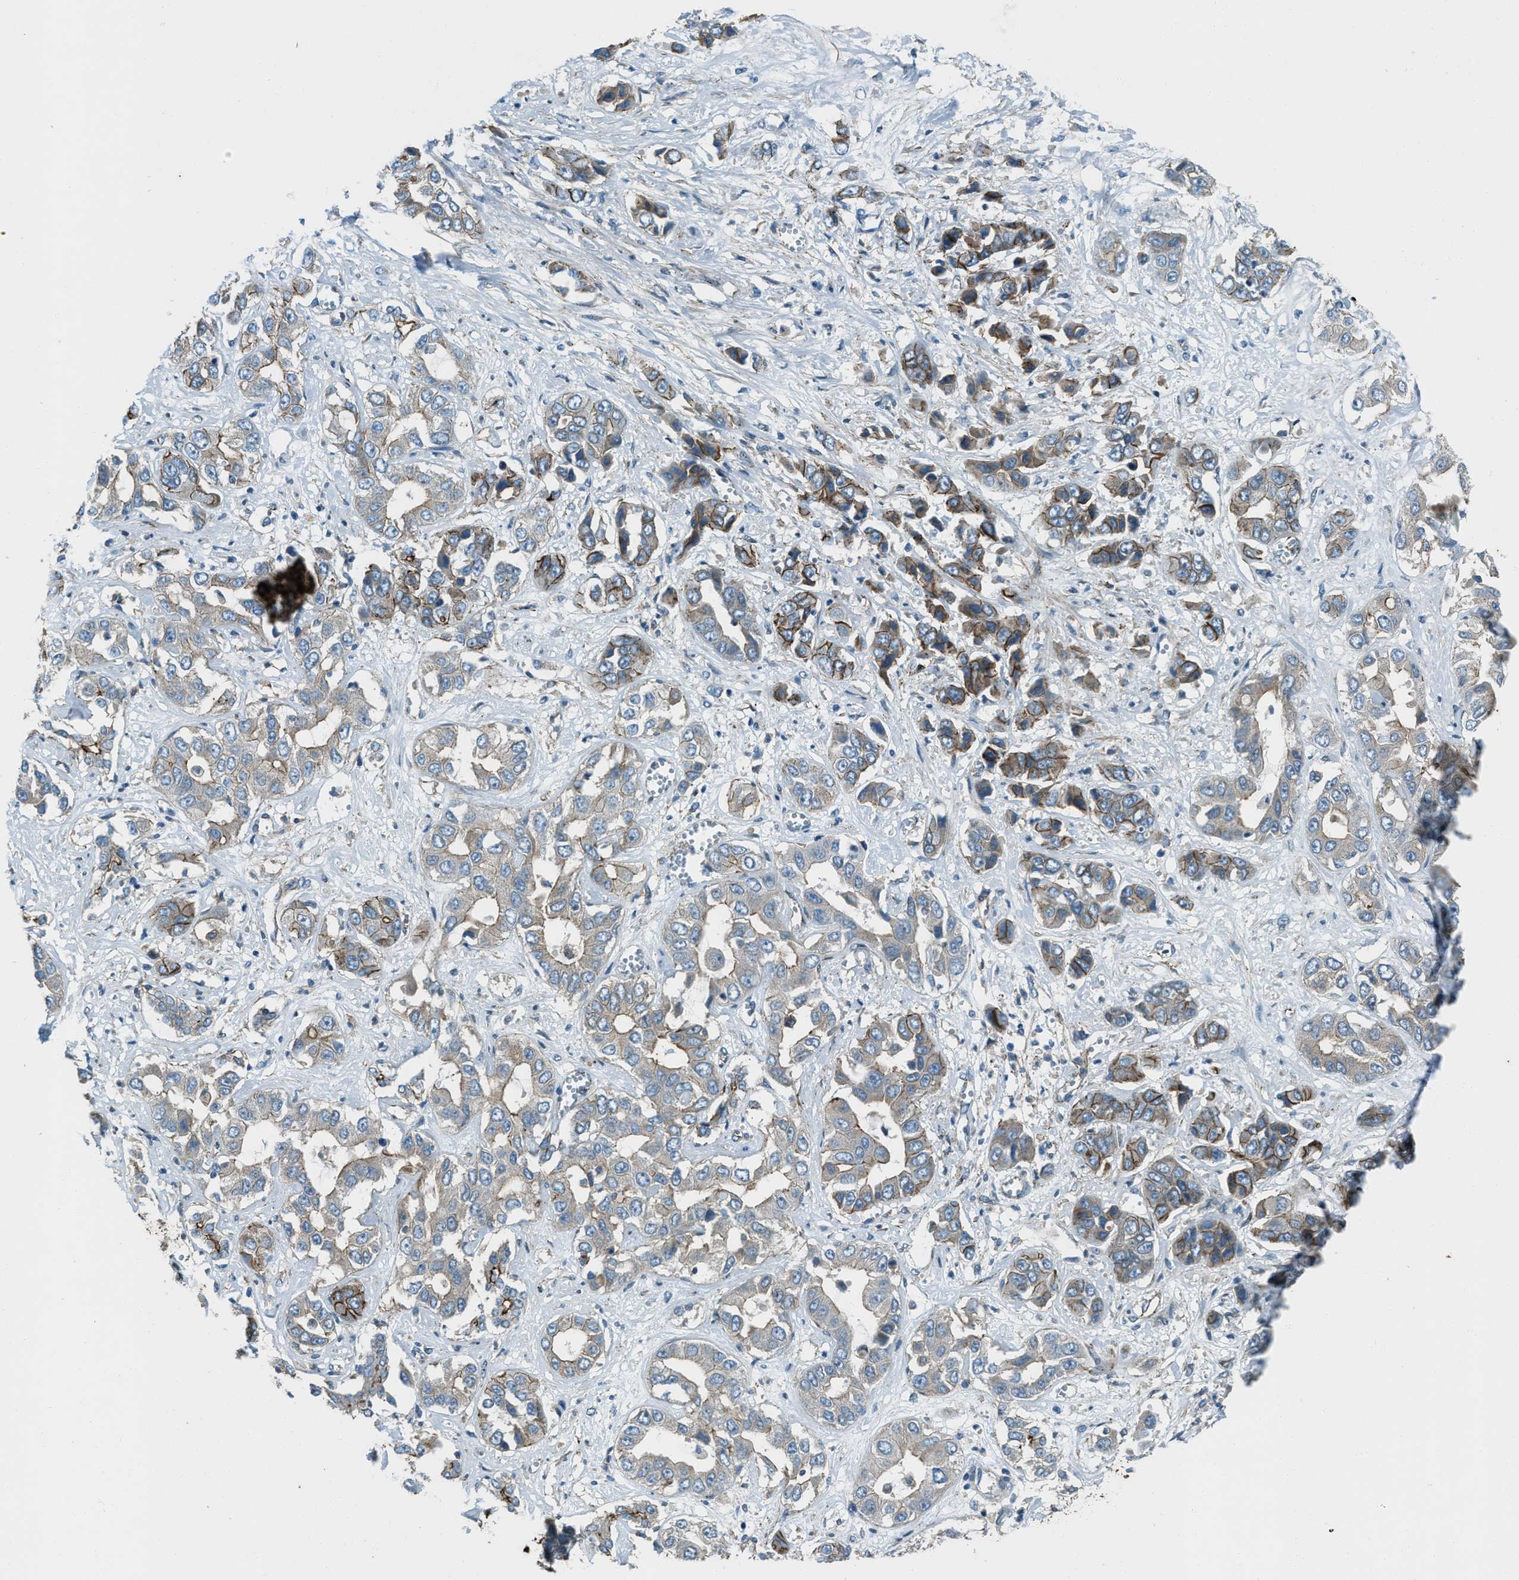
{"staining": {"intensity": "moderate", "quantity": "<25%", "location": "cytoplasmic/membranous"}, "tissue": "liver cancer", "cell_type": "Tumor cells", "image_type": "cancer", "snomed": [{"axis": "morphology", "description": "Cholangiocarcinoma"}, {"axis": "topography", "description": "Liver"}], "caption": "Moderate cytoplasmic/membranous positivity is identified in approximately <25% of tumor cells in cholangiocarcinoma (liver). The staining is performed using DAB brown chromogen to label protein expression. The nuclei are counter-stained blue using hematoxylin.", "gene": "SVIL", "patient": {"sex": "female", "age": 52}}